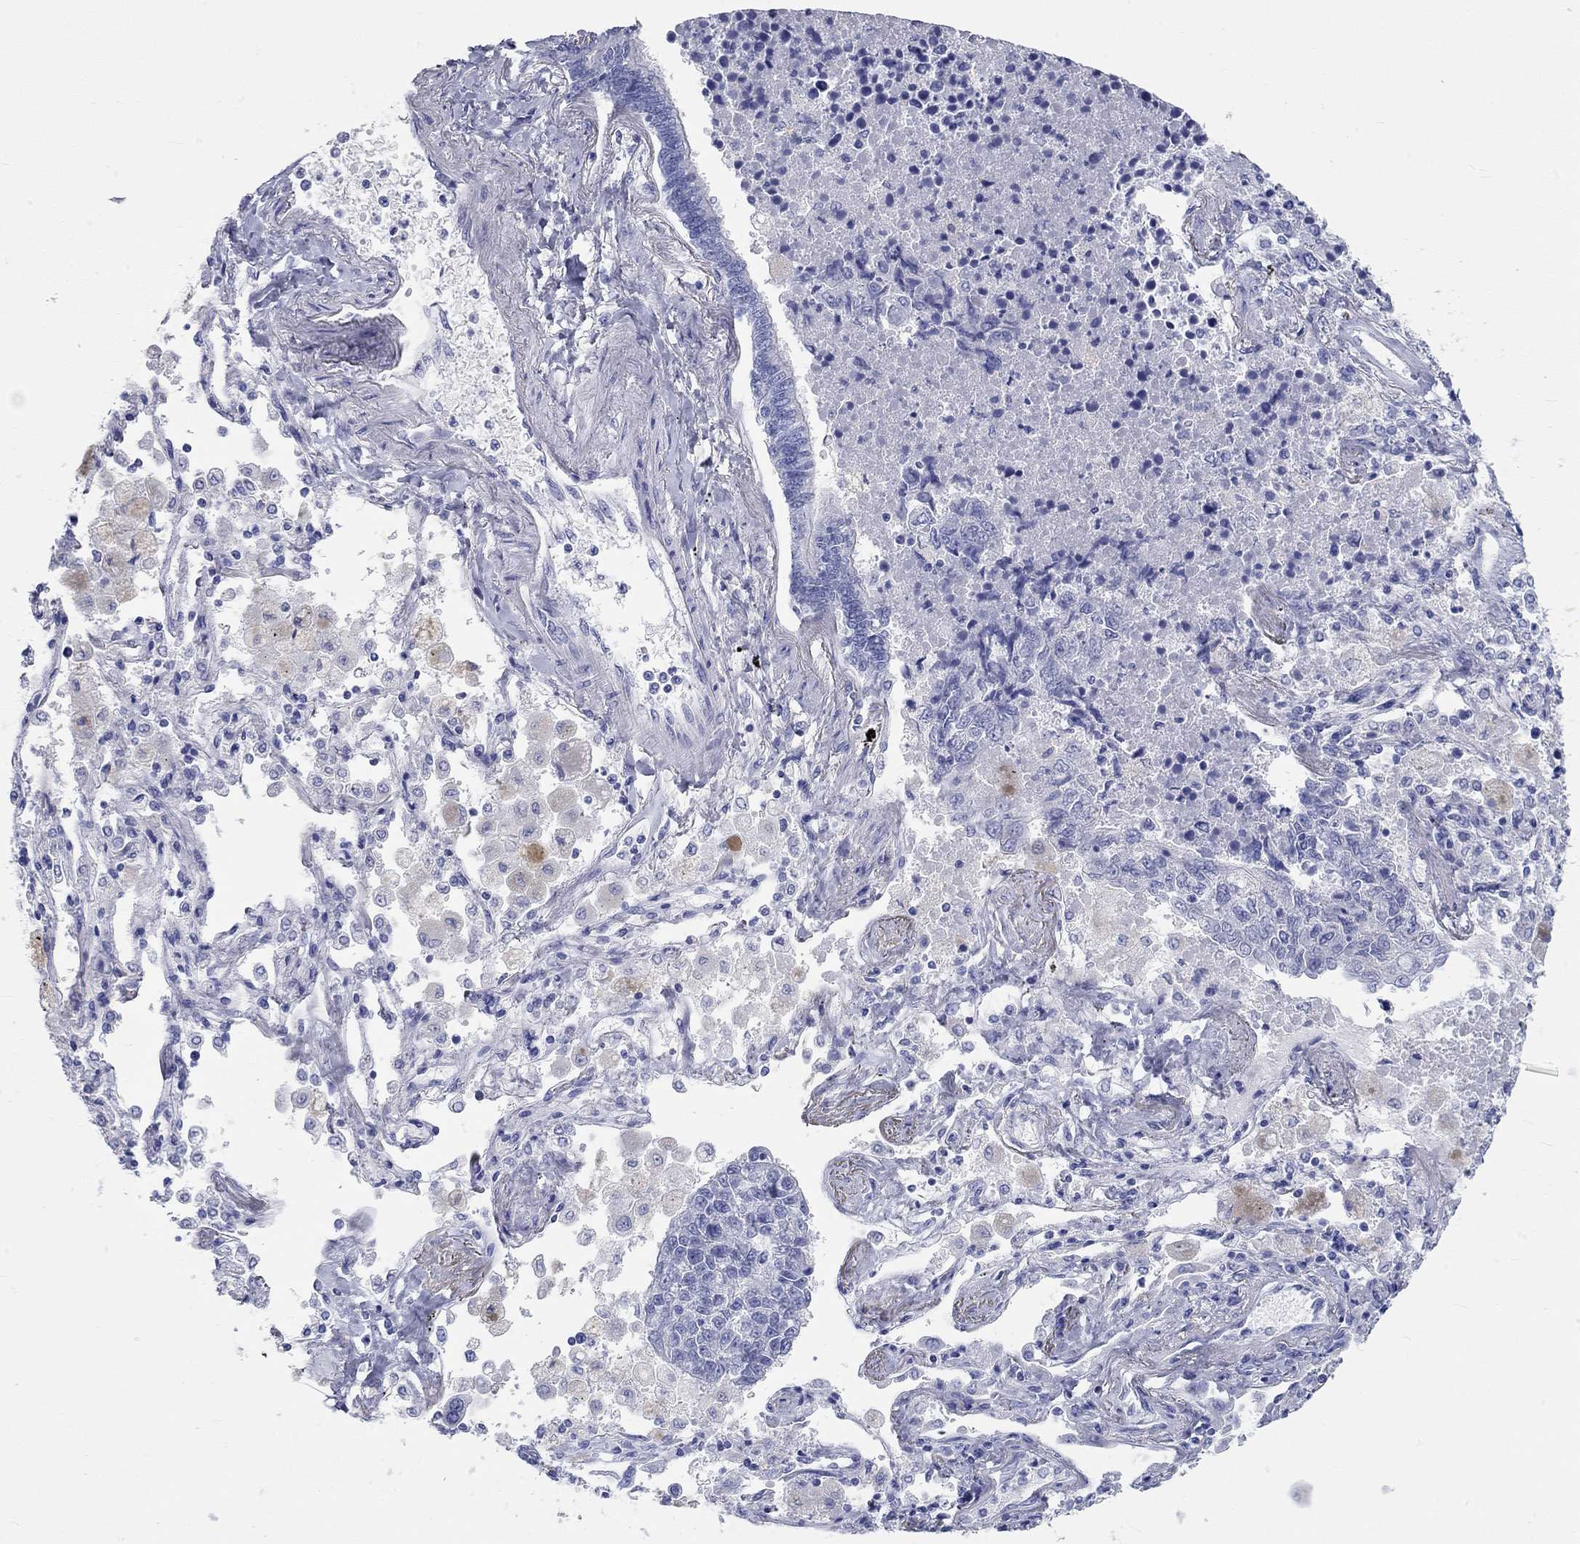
{"staining": {"intensity": "negative", "quantity": "none", "location": "none"}, "tissue": "lung cancer", "cell_type": "Tumor cells", "image_type": "cancer", "snomed": [{"axis": "morphology", "description": "Adenocarcinoma, NOS"}, {"axis": "topography", "description": "Lung"}], "caption": "IHC image of neoplastic tissue: lung cancer (adenocarcinoma) stained with DAB demonstrates no significant protein expression in tumor cells.", "gene": "SPATA9", "patient": {"sex": "male", "age": 49}}